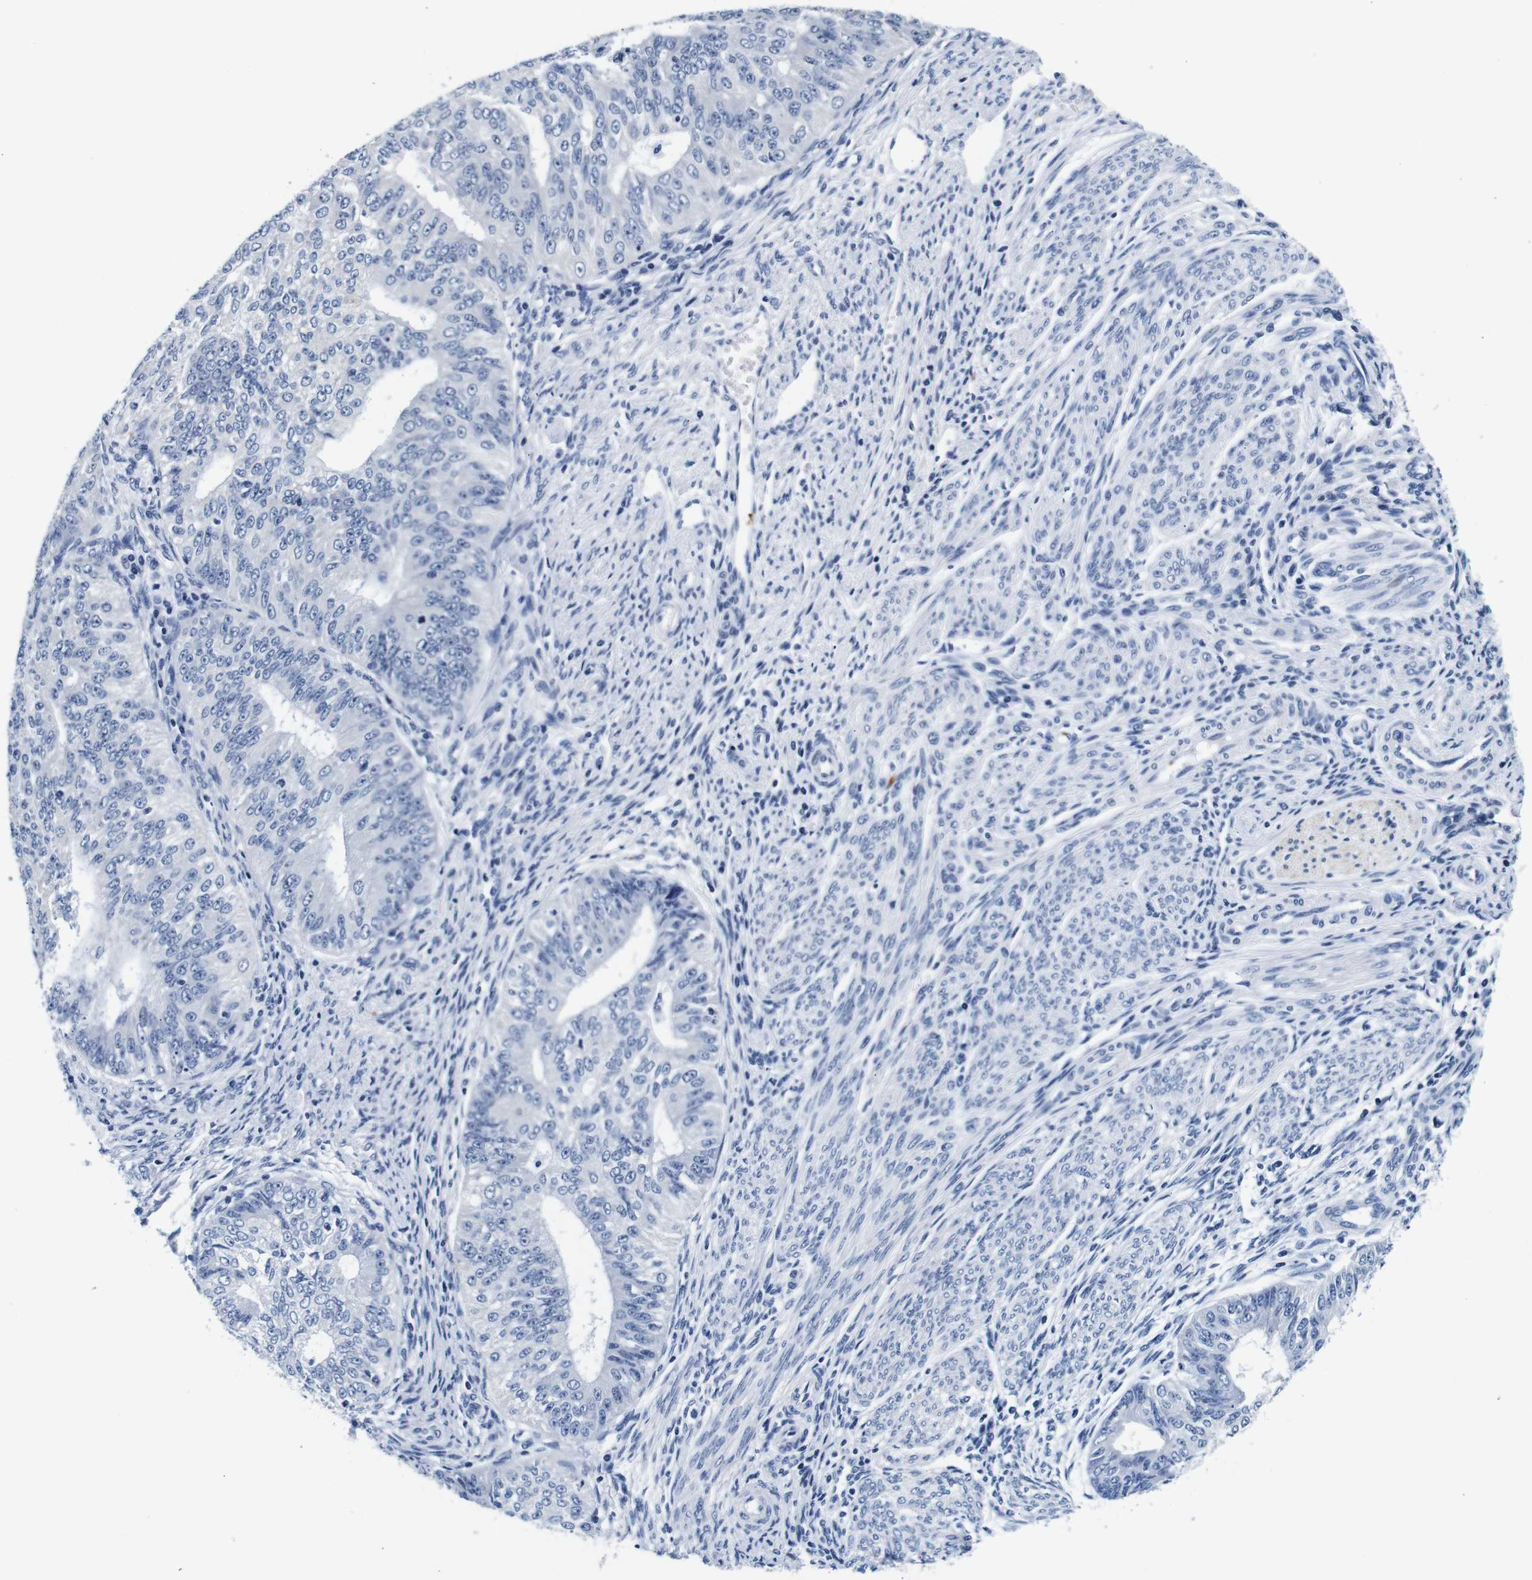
{"staining": {"intensity": "weak", "quantity": "<25%", "location": "cytoplasmic/membranous"}, "tissue": "endometrial cancer", "cell_type": "Tumor cells", "image_type": "cancer", "snomed": [{"axis": "morphology", "description": "Adenocarcinoma, NOS"}, {"axis": "topography", "description": "Endometrium"}], "caption": "Endometrial cancer was stained to show a protein in brown. There is no significant staining in tumor cells.", "gene": "GP1BA", "patient": {"sex": "female", "age": 32}}